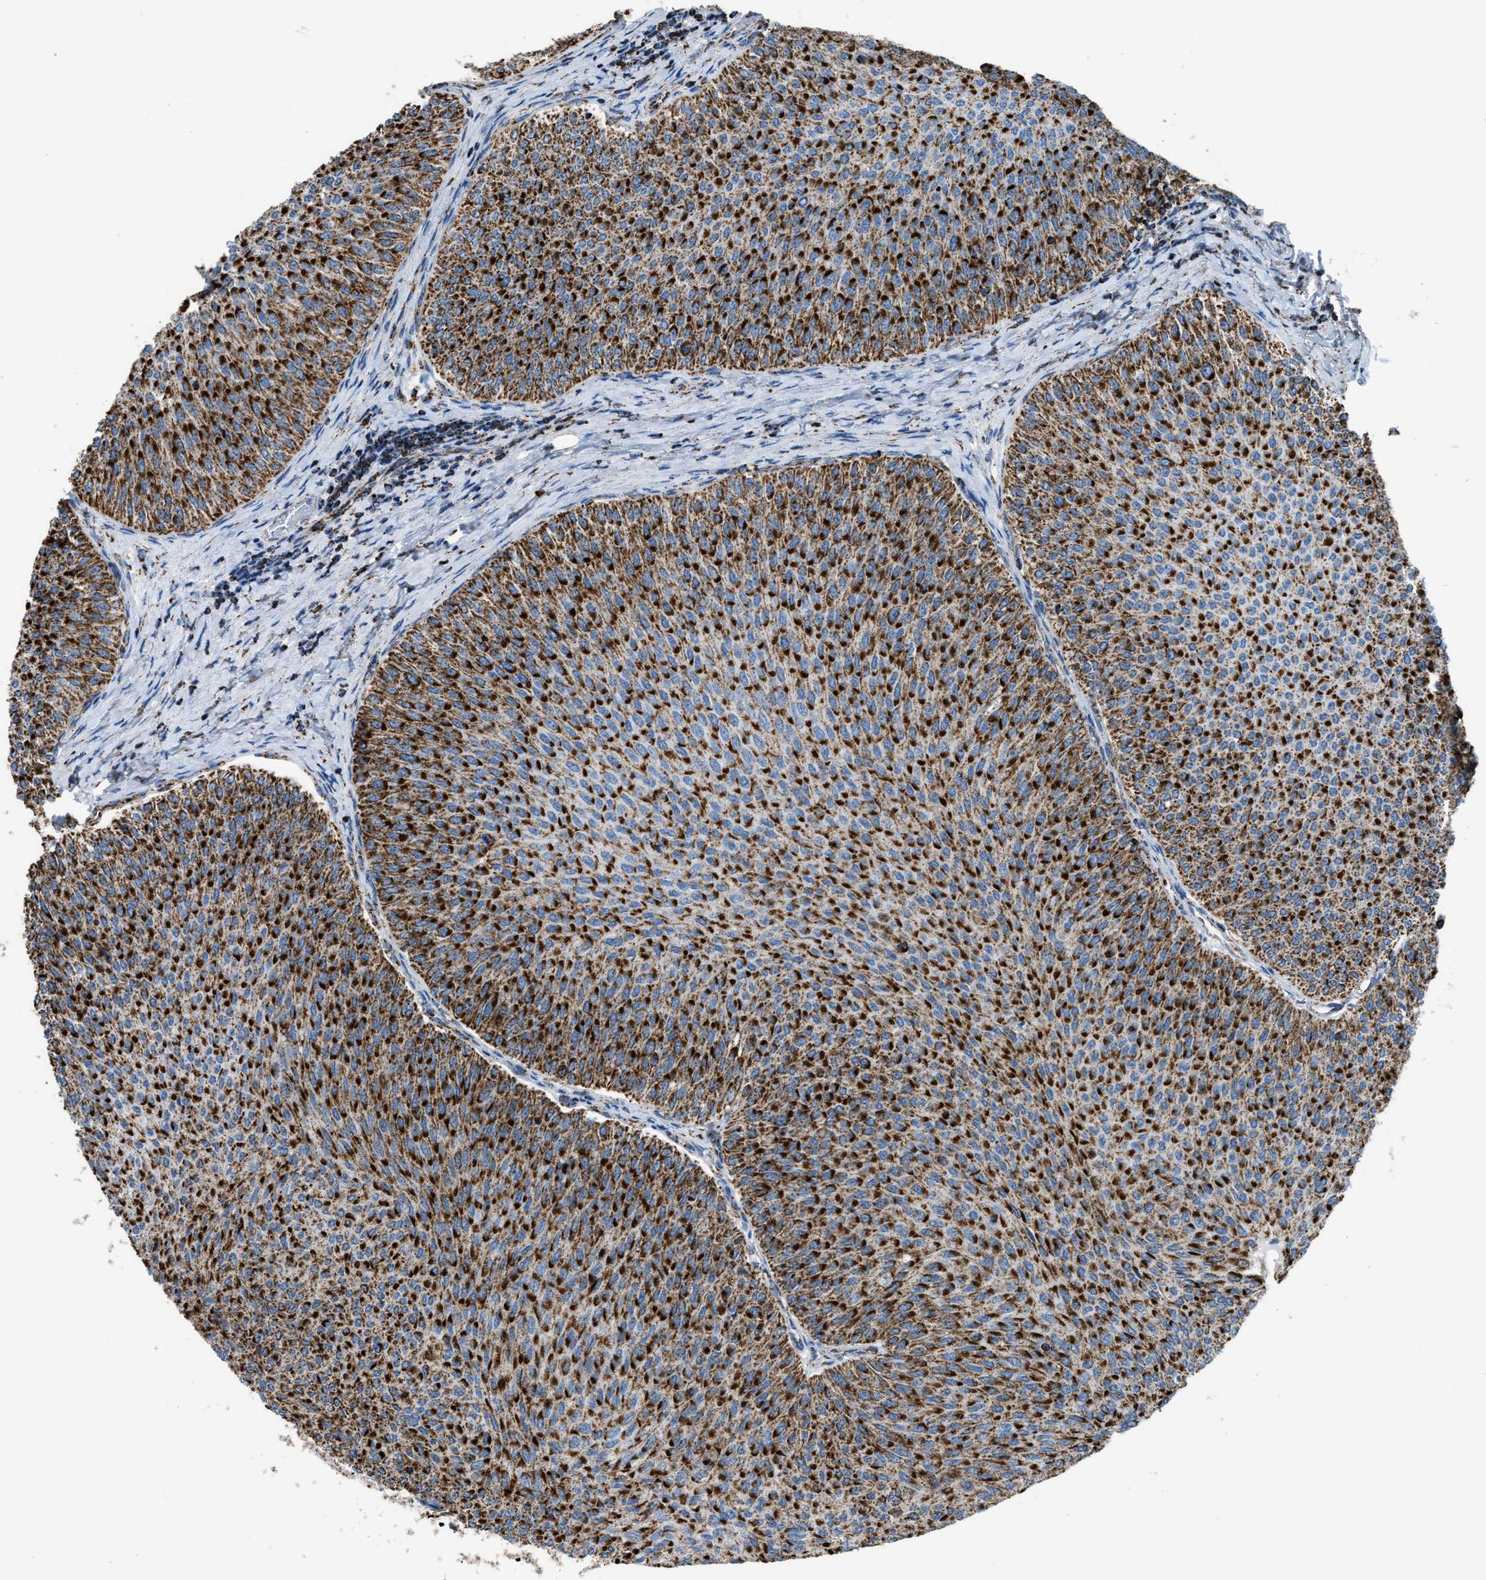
{"staining": {"intensity": "strong", "quantity": ">75%", "location": "cytoplasmic/membranous"}, "tissue": "urothelial cancer", "cell_type": "Tumor cells", "image_type": "cancer", "snomed": [{"axis": "morphology", "description": "Urothelial carcinoma, Low grade"}, {"axis": "topography", "description": "Urinary bladder"}], "caption": "Immunohistochemistry of human low-grade urothelial carcinoma reveals high levels of strong cytoplasmic/membranous staining in about >75% of tumor cells. (IHC, brightfield microscopy, high magnification).", "gene": "ETFB", "patient": {"sex": "male", "age": 78}}